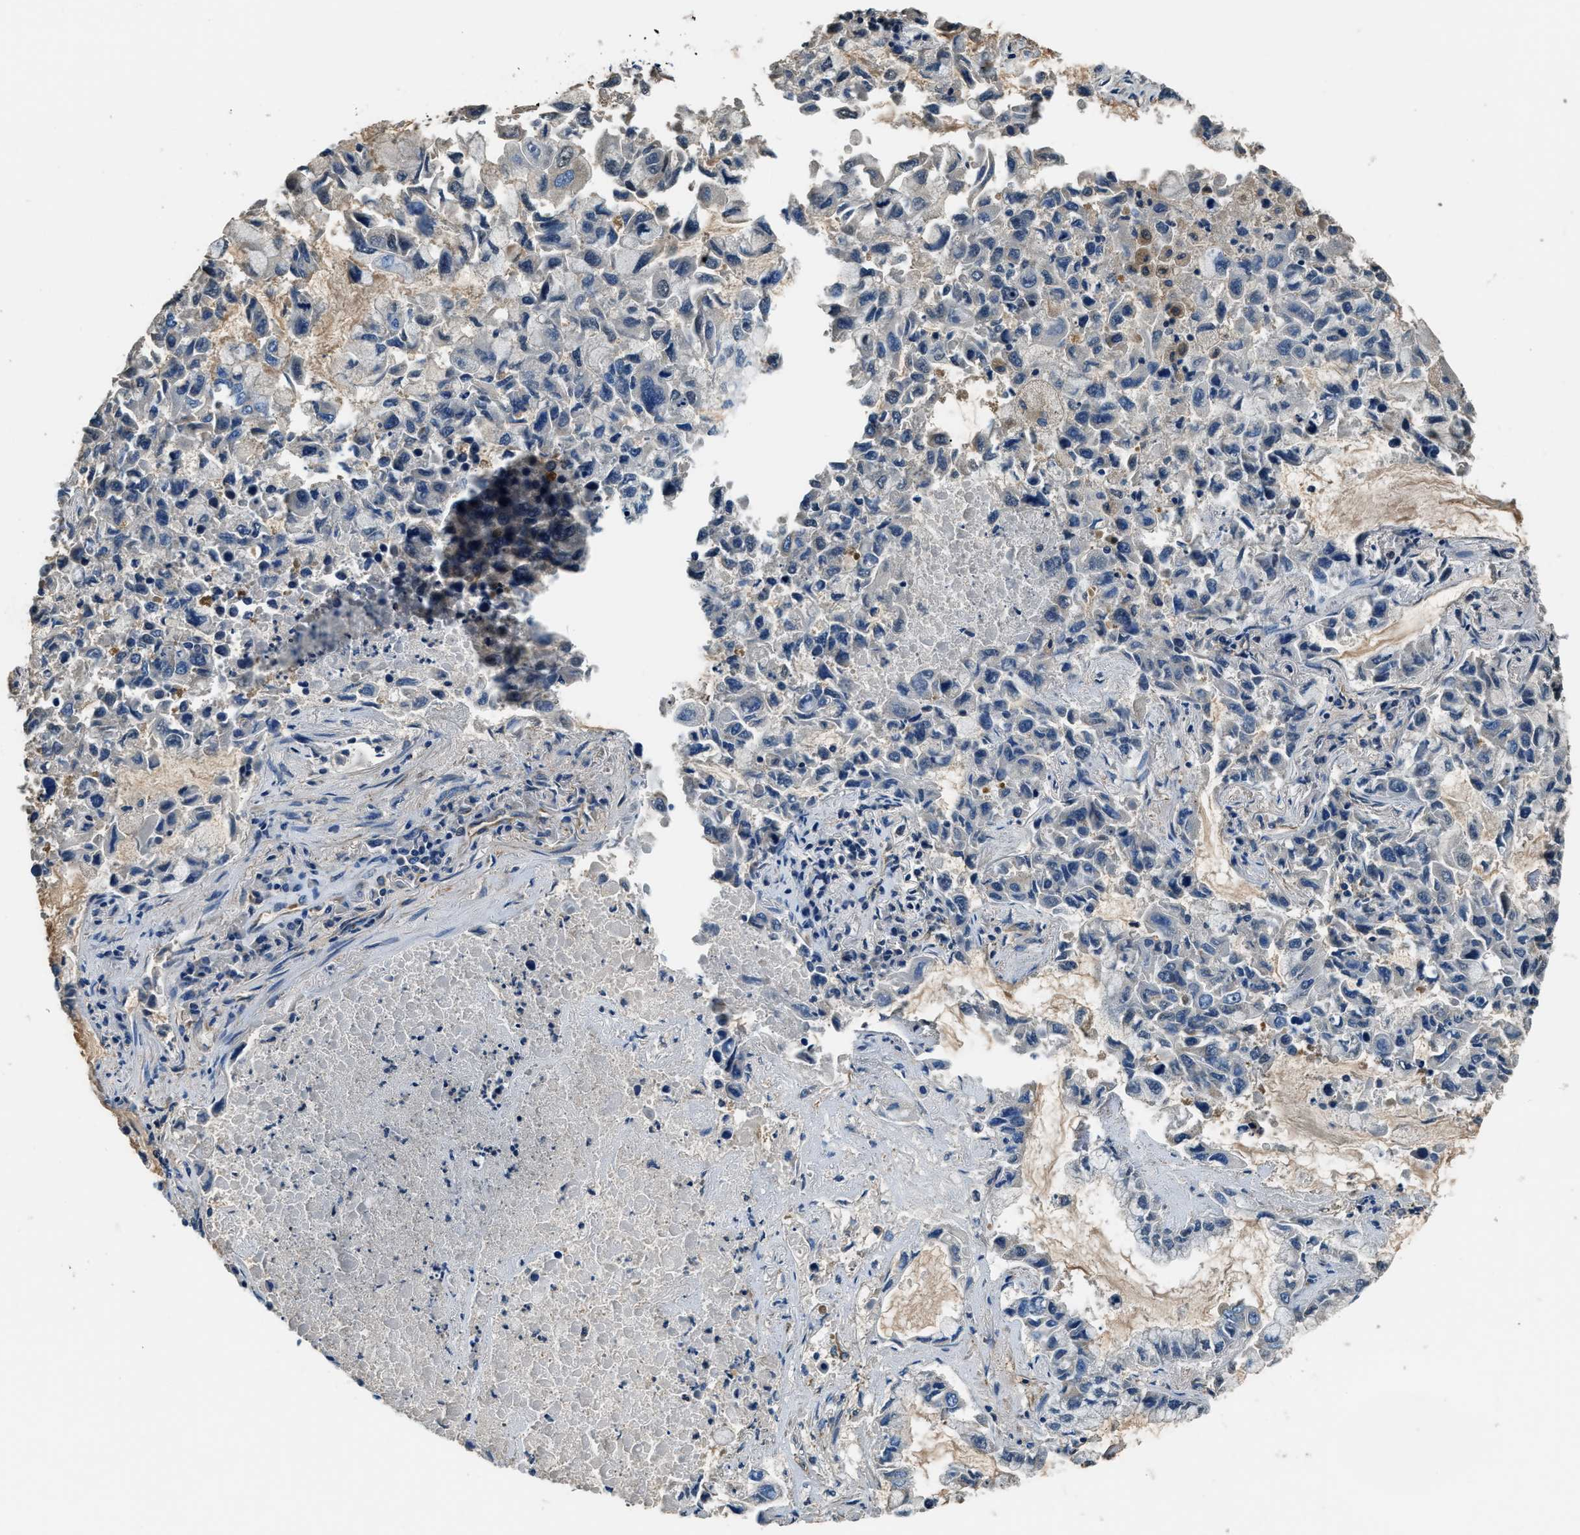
{"staining": {"intensity": "negative", "quantity": "none", "location": "none"}, "tissue": "lung cancer", "cell_type": "Tumor cells", "image_type": "cancer", "snomed": [{"axis": "morphology", "description": "Adenocarcinoma, NOS"}, {"axis": "topography", "description": "Lung"}], "caption": "Tumor cells are negative for protein expression in human adenocarcinoma (lung).", "gene": "EEA1", "patient": {"sex": "male", "age": 64}}